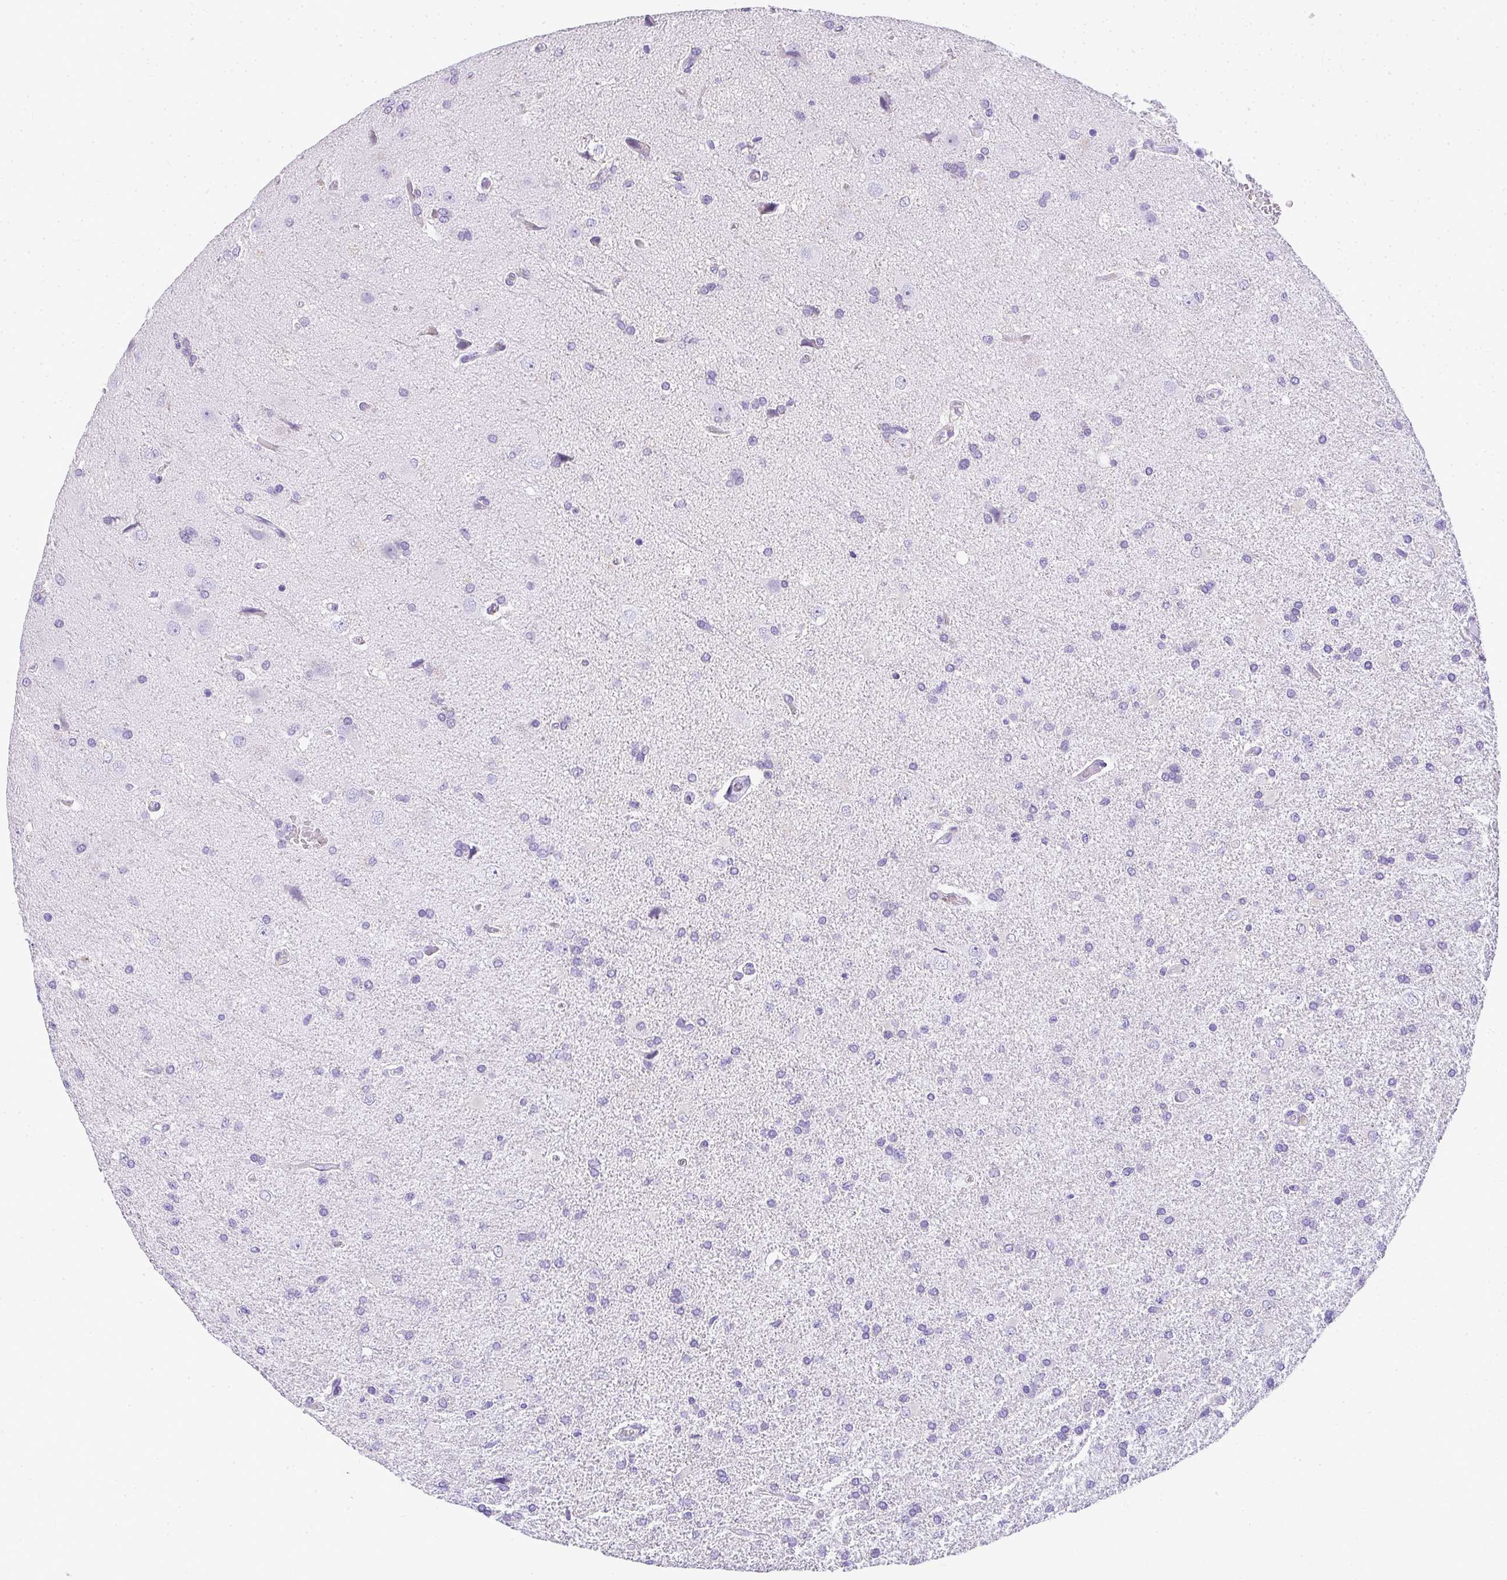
{"staining": {"intensity": "negative", "quantity": "none", "location": "none"}, "tissue": "glioma", "cell_type": "Tumor cells", "image_type": "cancer", "snomed": [{"axis": "morphology", "description": "Glioma, malignant, High grade"}, {"axis": "topography", "description": "Brain"}], "caption": "IHC micrograph of neoplastic tissue: human glioma stained with DAB (3,3'-diaminobenzidine) reveals no significant protein expression in tumor cells.", "gene": "ADRA2C", "patient": {"sex": "male", "age": 68}}